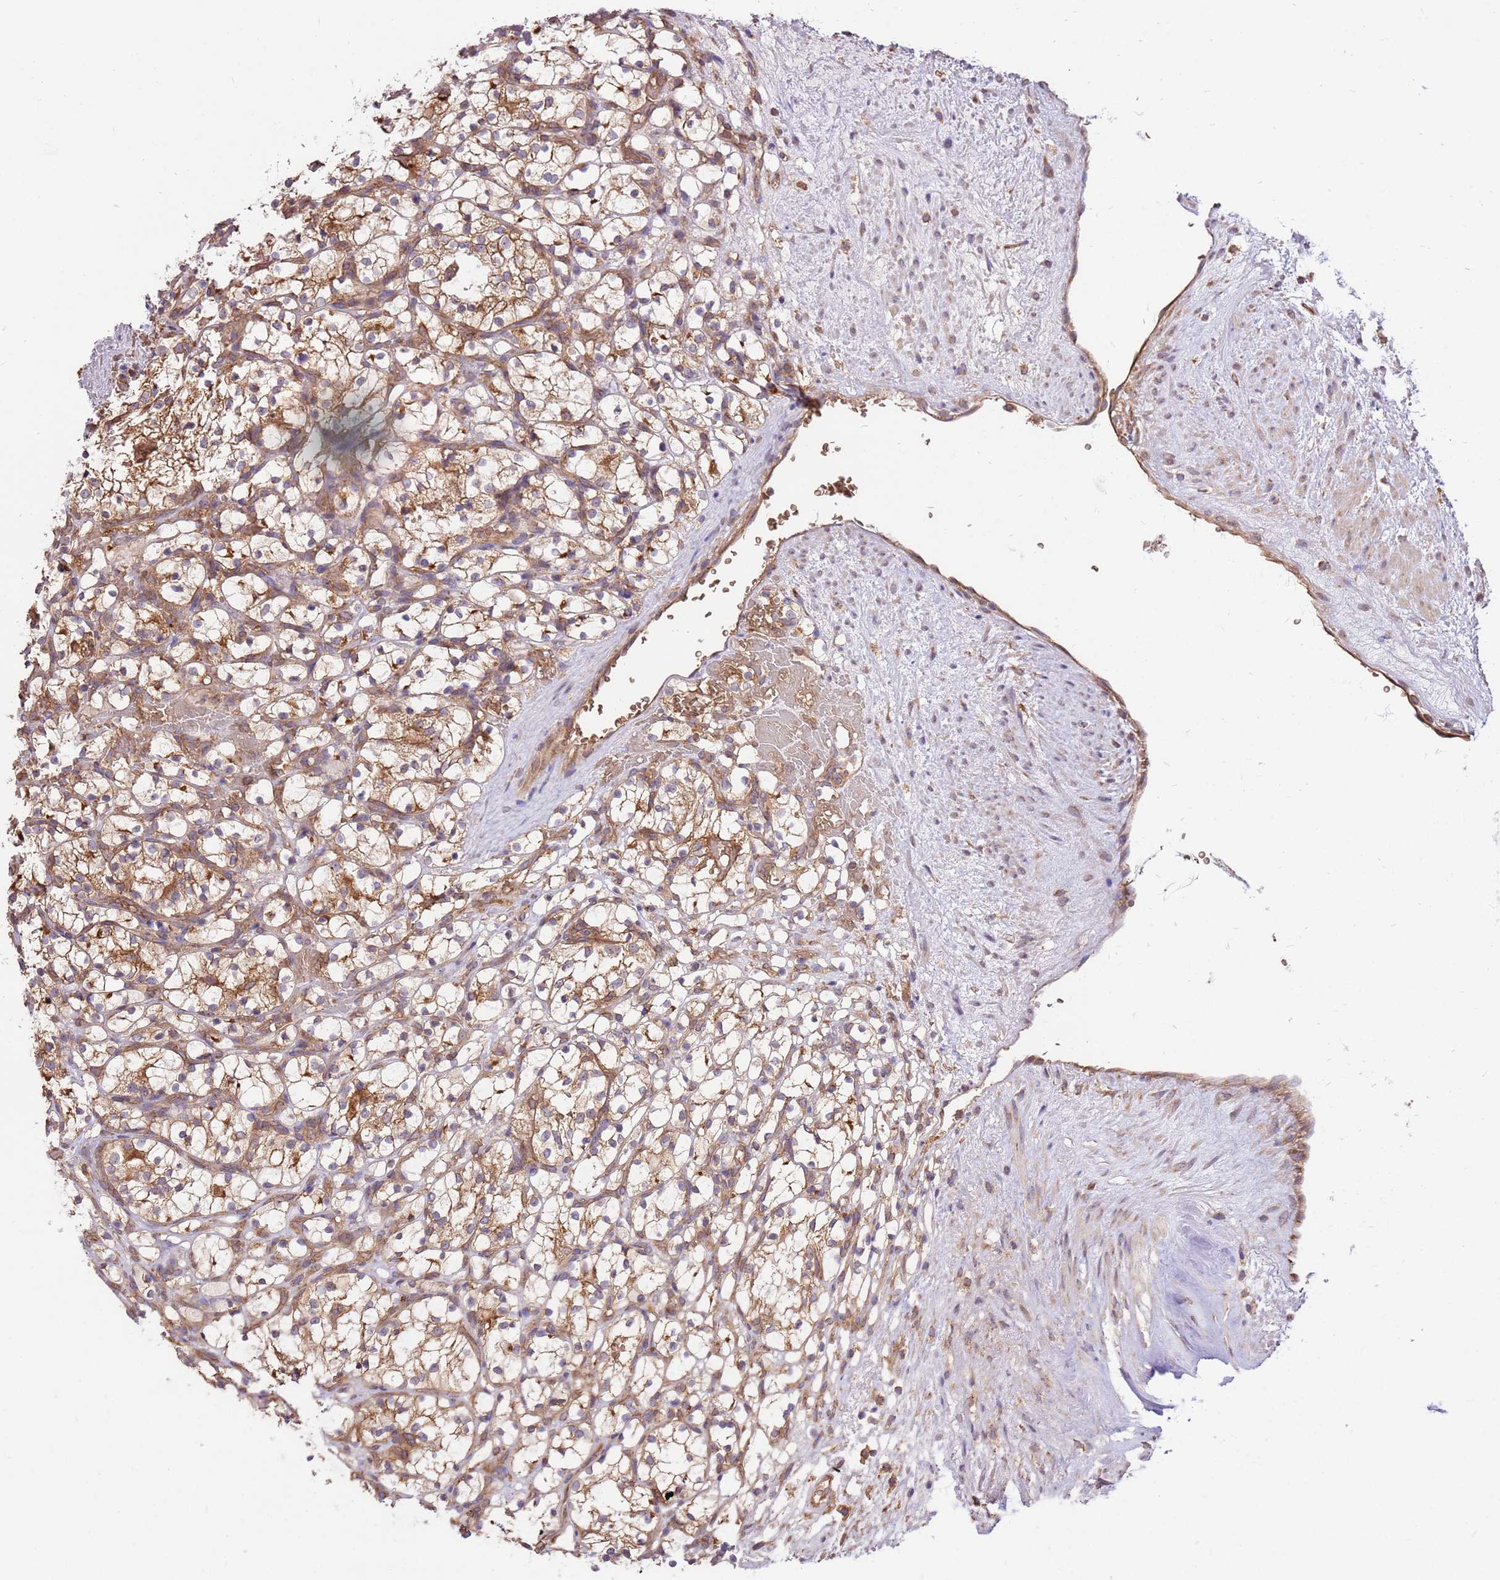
{"staining": {"intensity": "moderate", "quantity": ">75%", "location": "cytoplasmic/membranous"}, "tissue": "renal cancer", "cell_type": "Tumor cells", "image_type": "cancer", "snomed": [{"axis": "morphology", "description": "Adenocarcinoma, NOS"}, {"axis": "topography", "description": "Kidney"}], "caption": "Brown immunohistochemical staining in renal cancer (adenocarcinoma) reveals moderate cytoplasmic/membranous staining in approximately >75% of tumor cells. (DAB (3,3'-diaminobenzidine) IHC with brightfield microscopy, high magnification).", "gene": "SLC44A5", "patient": {"sex": "female", "age": 69}}